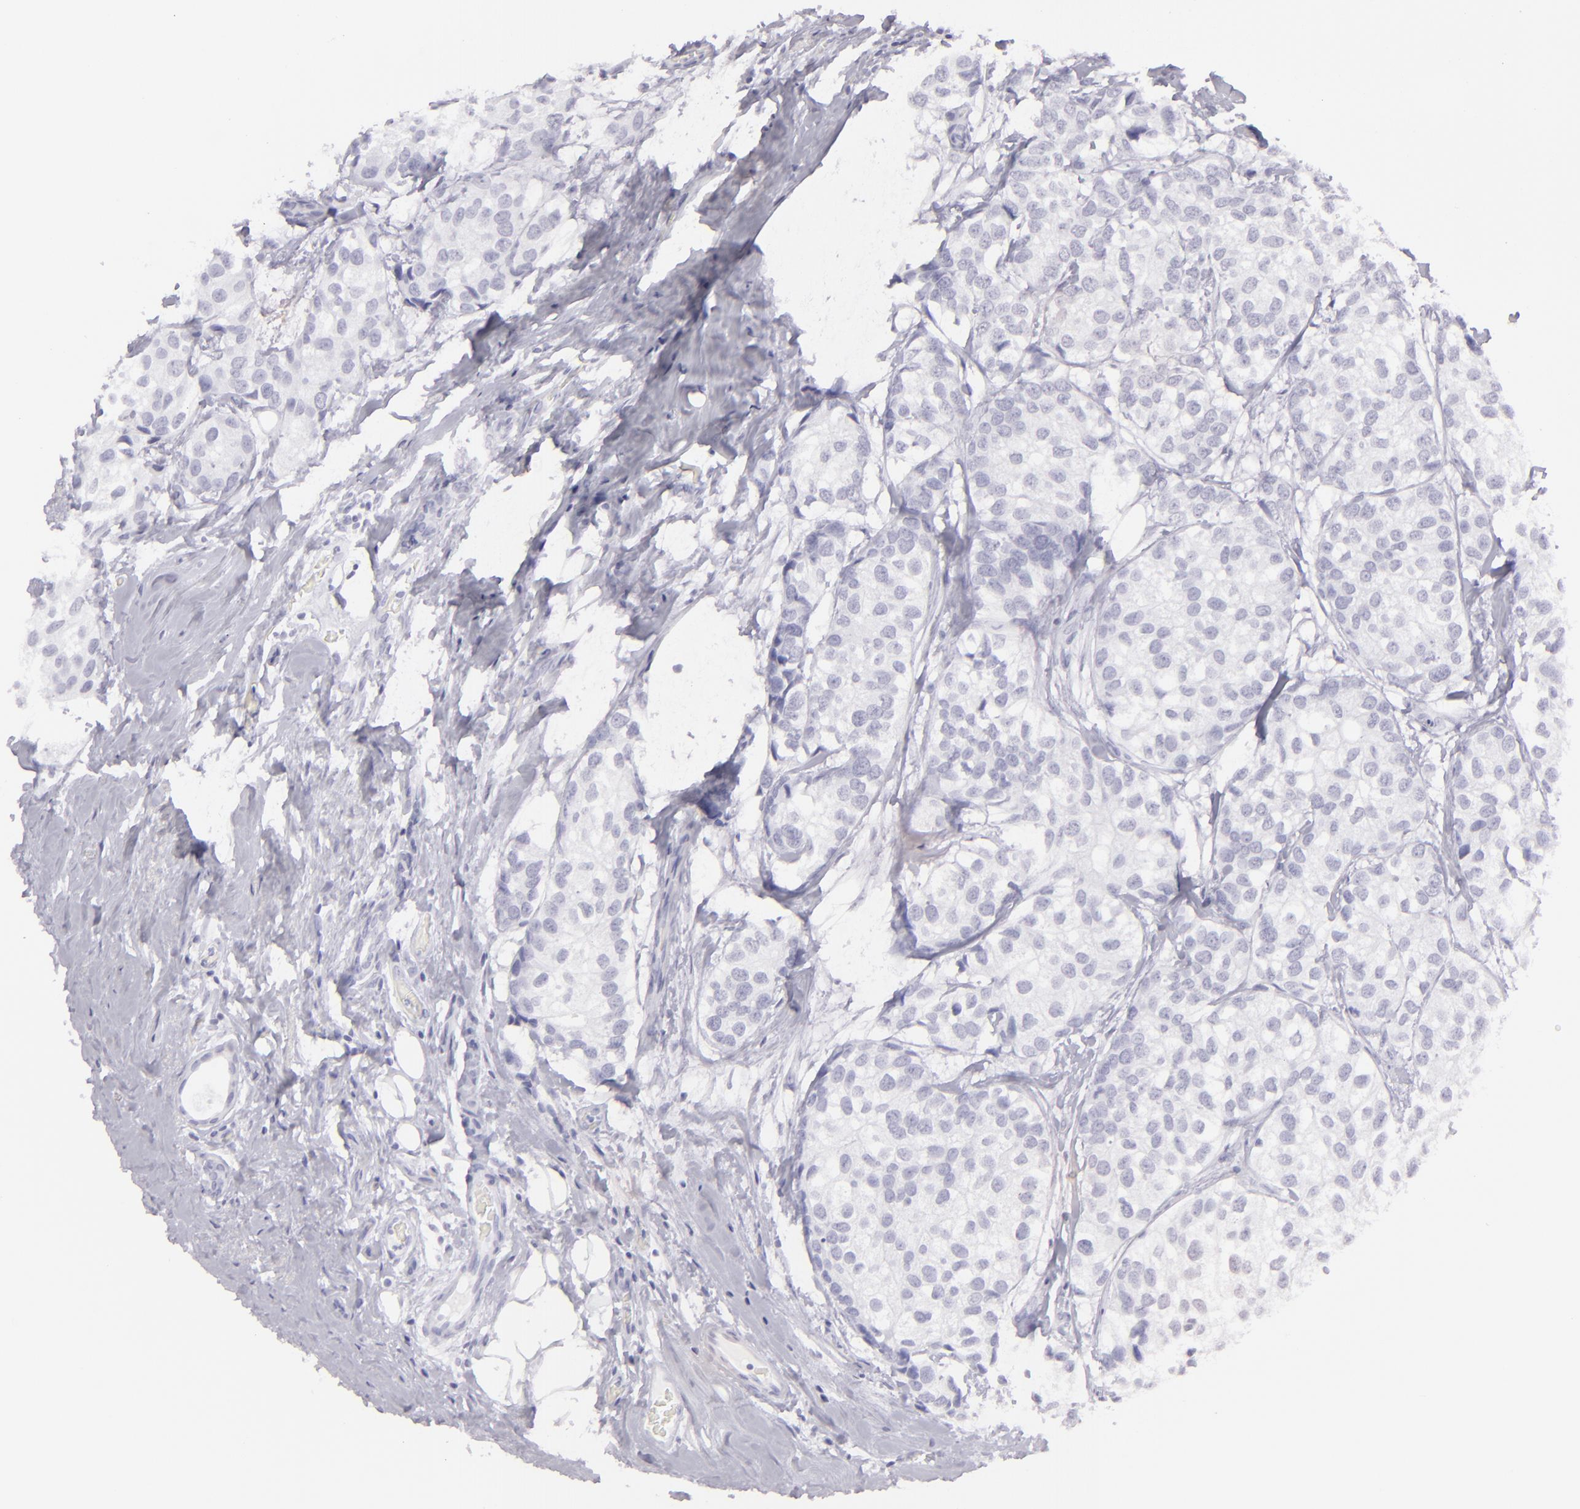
{"staining": {"intensity": "negative", "quantity": "none", "location": "none"}, "tissue": "breast cancer", "cell_type": "Tumor cells", "image_type": "cancer", "snomed": [{"axis": "morphology", "description": "Duct carcinoma"}, {"axis": "topography", "description": "Breast"}], "caption": "High power microscopy image of an immunohistochemistry (IHC) photomicrograph of infiltrating ductal carcinoma (breast), revealing no significant staining in tumor cells. The staining was performed using DAB to visualize the protein expression in brown, while the nuclei were stained in blue with hematoxylin (Magnification: 20x).", "gene": "FLG", "patient": {"sex": "female", "age": 68}}